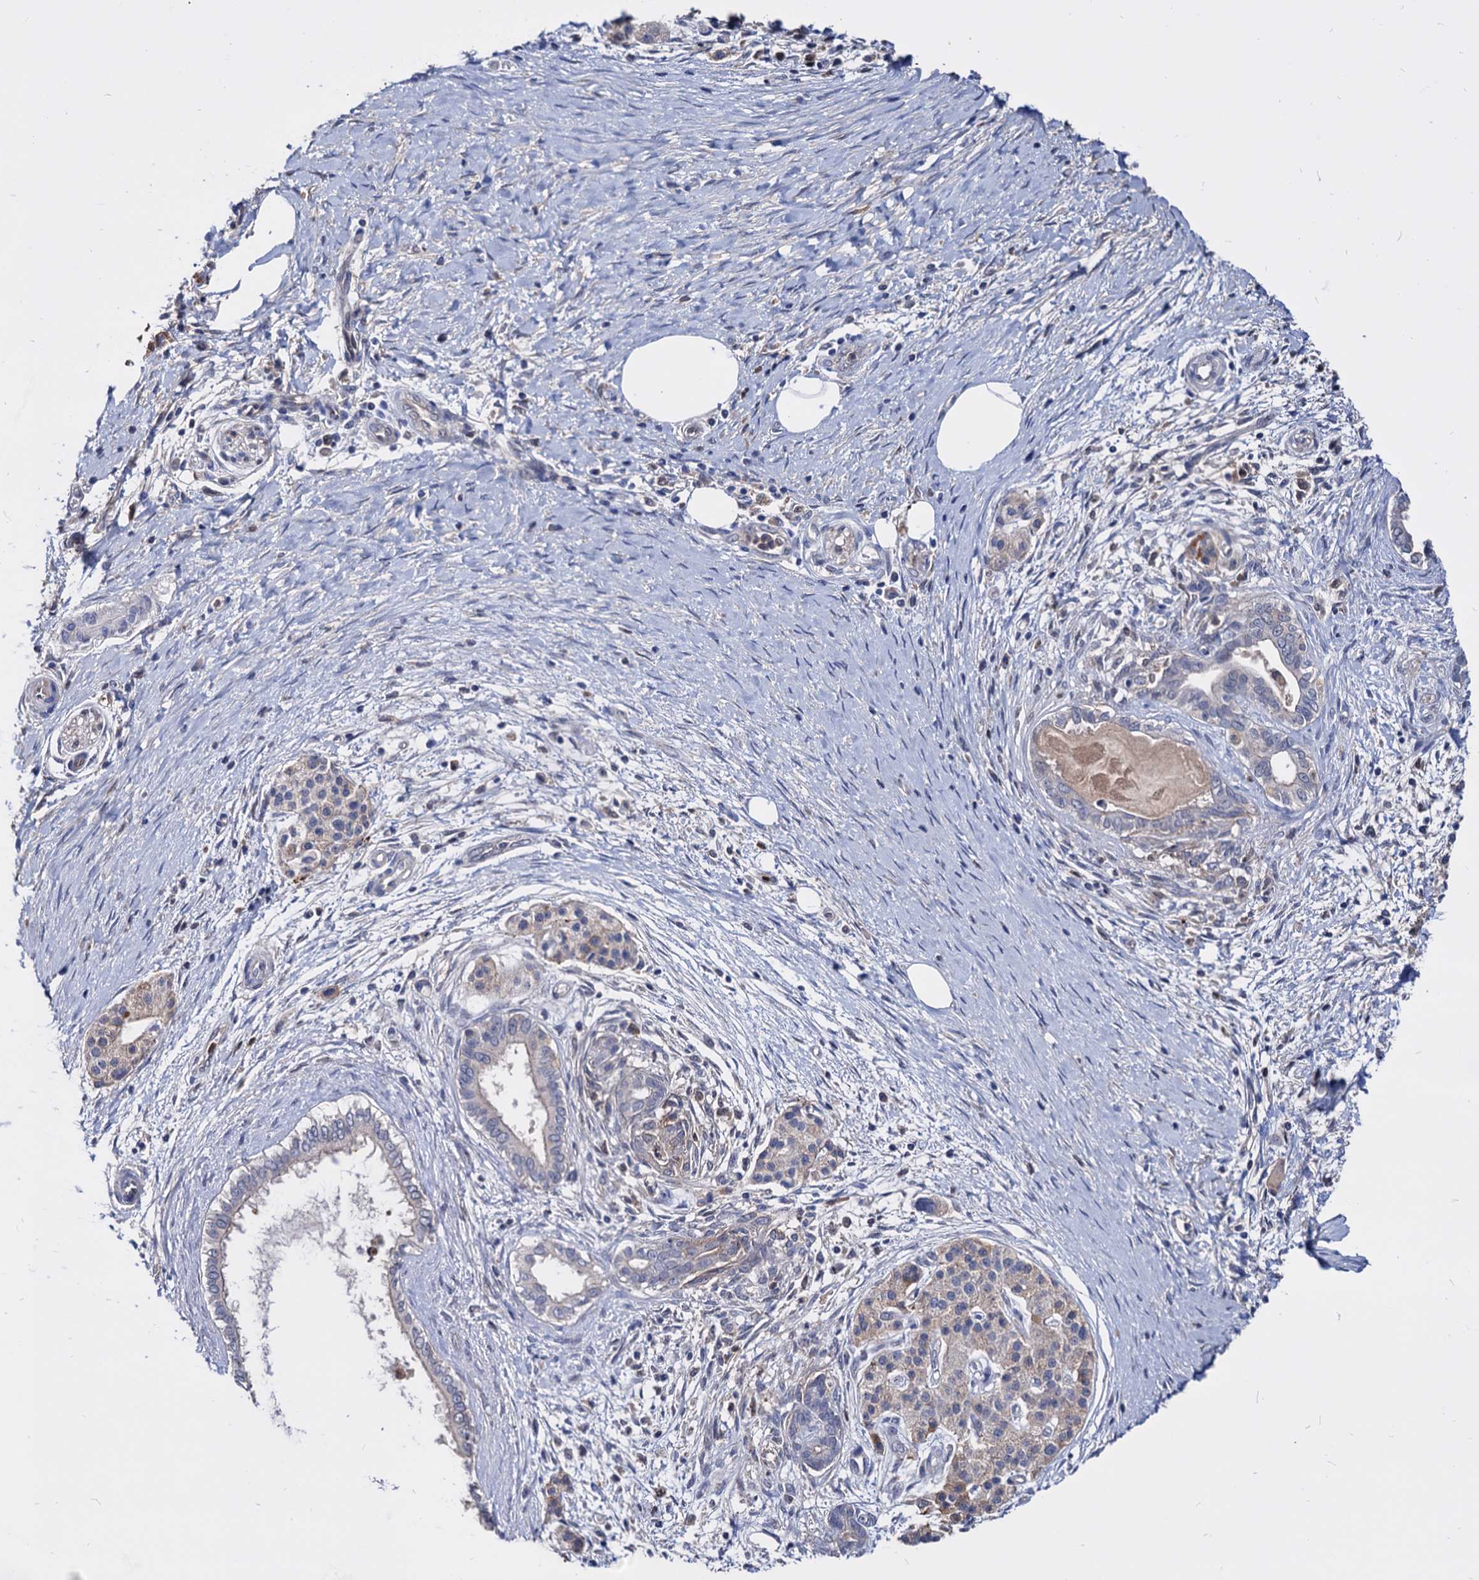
{"staining": {"intensity": "negative", "quantity": "none", "location": "none"}, "tissue": "pancreatic cancer", "cell_type": "Tumor cells", "image_type": "cancer", "snomed": [{"axis": "morphology", "description": "Adenocarcinoma, NOS"}, {"axis": "topography", "description": "Pancreas"}], "caption": "The histopathology image shows no staining of tumor cells in pancreatic adenocarcinoma.", "gene": "CPPED1", "patient": {"sex": "male", "age": 58}}